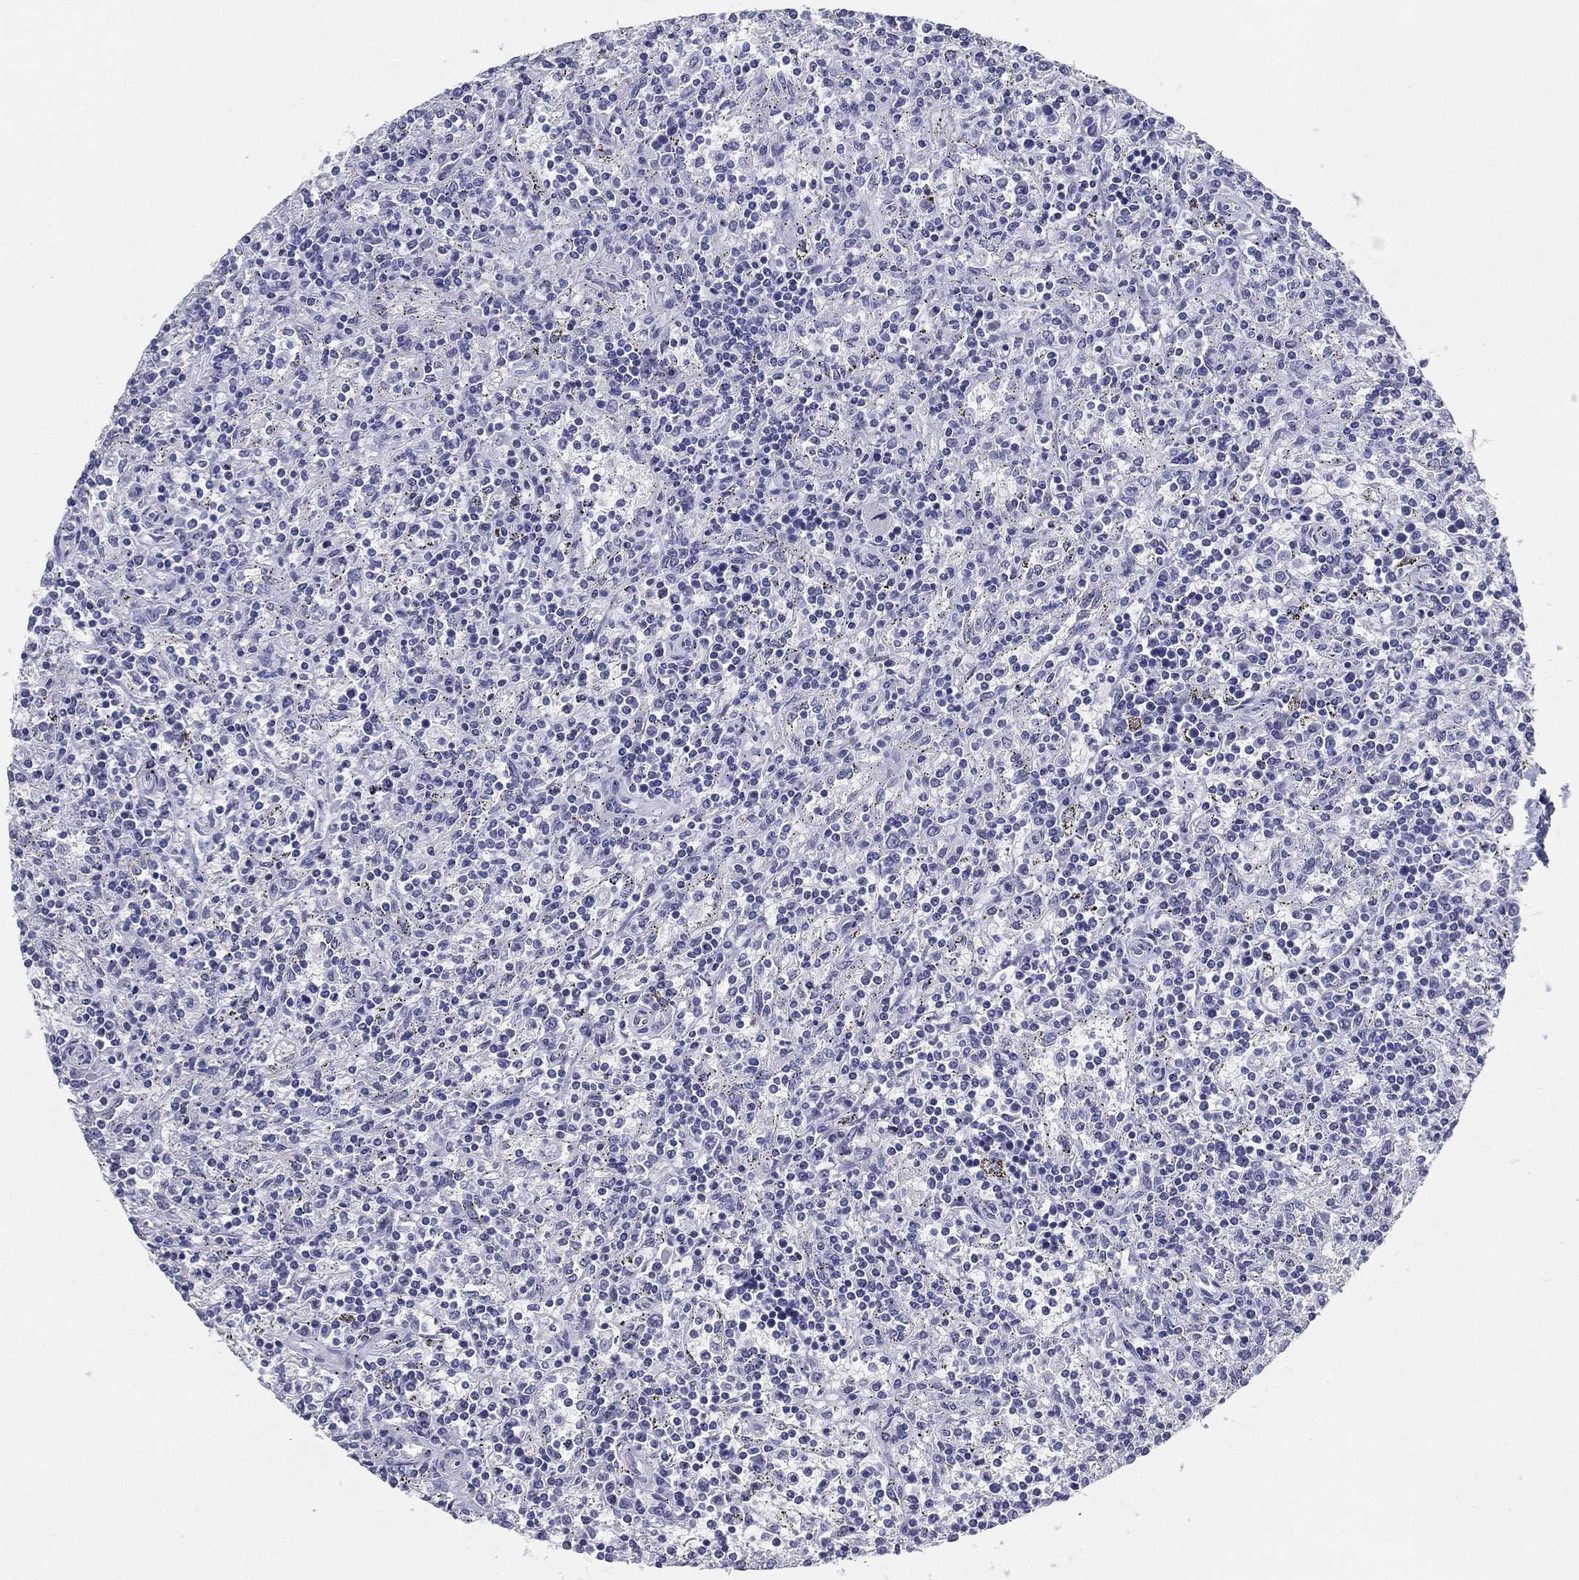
{"staining": {"intensity": "negative", "quantity": "none", "location": "none"}, "tissue": "lymphoma", "cell_type": "Tumor cells", "image_type": "cancer", "snomed": [{"axis": "morphology", "description": "Malignant lymphoma, non-Hodgkin's type, Low grade"}, {"axis": "topography", "description": "Spleen"}], "caption": "Protein analysis of malignant lymphoma, non-Hodgkin's type (low-grade) demonstrates no significant expression in tumor cells.", "gene": "ATP1B2", "patient": {"sex": "male", "age": 62}}